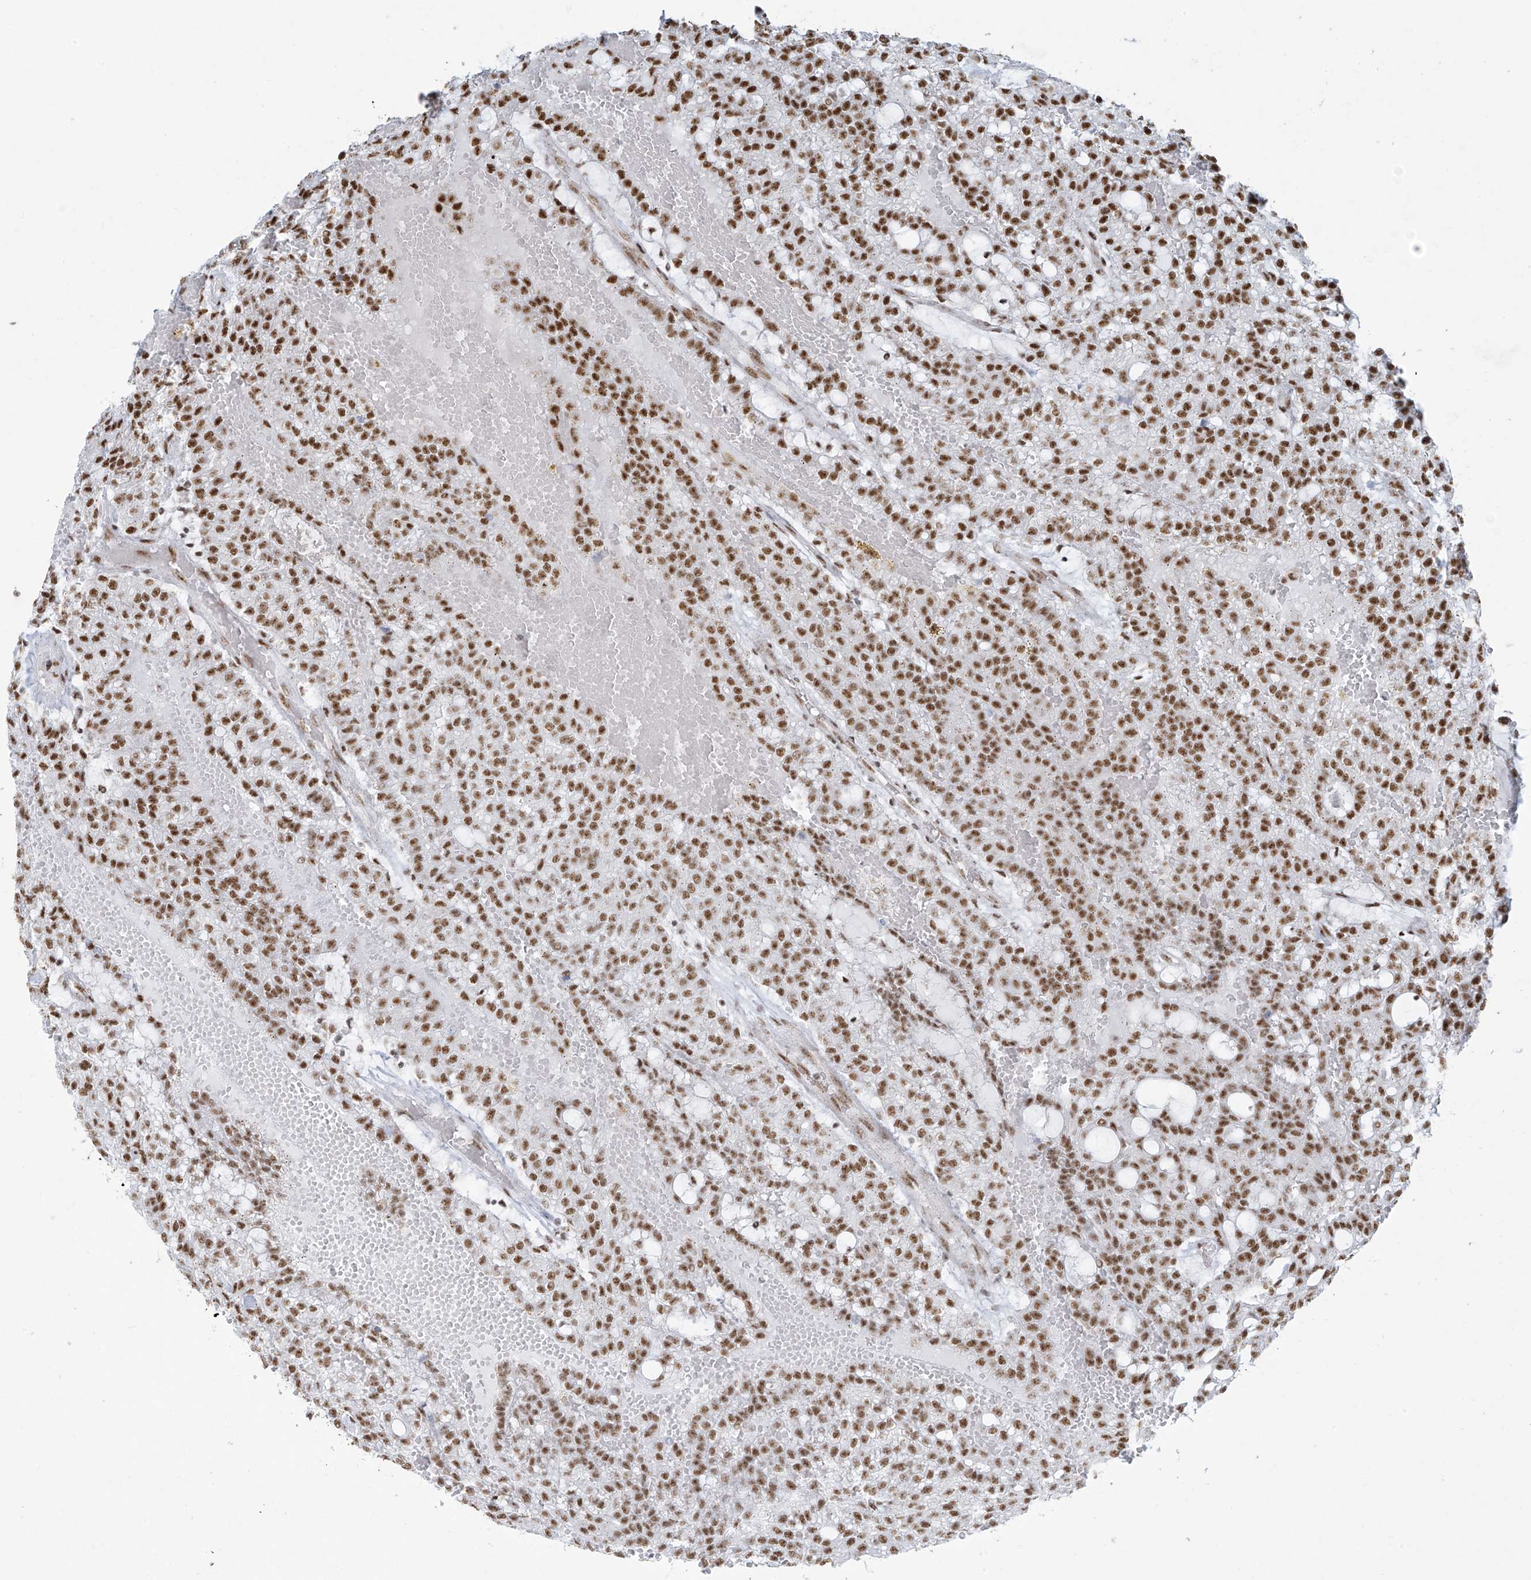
{"staining": {"intensity": "strong", "quantity": ">75%", "location": "nuclear"}, "tissue": "renal cancer", "cell_type": "Tumor cells", "image_type": "cancer", "snomed": [{"axis": "morphology", "description": "Adenocarcinoma, NOS"}, {"axis": "topography", "description": "Kidney"}], "caption": "Brown immunohistochemical staining in human renal cancer reveals strong nuclear expression in approximately >75% of tumor cells.", "gene": "MS4A6A", "patient": {"sex": "male", "age": 63}}